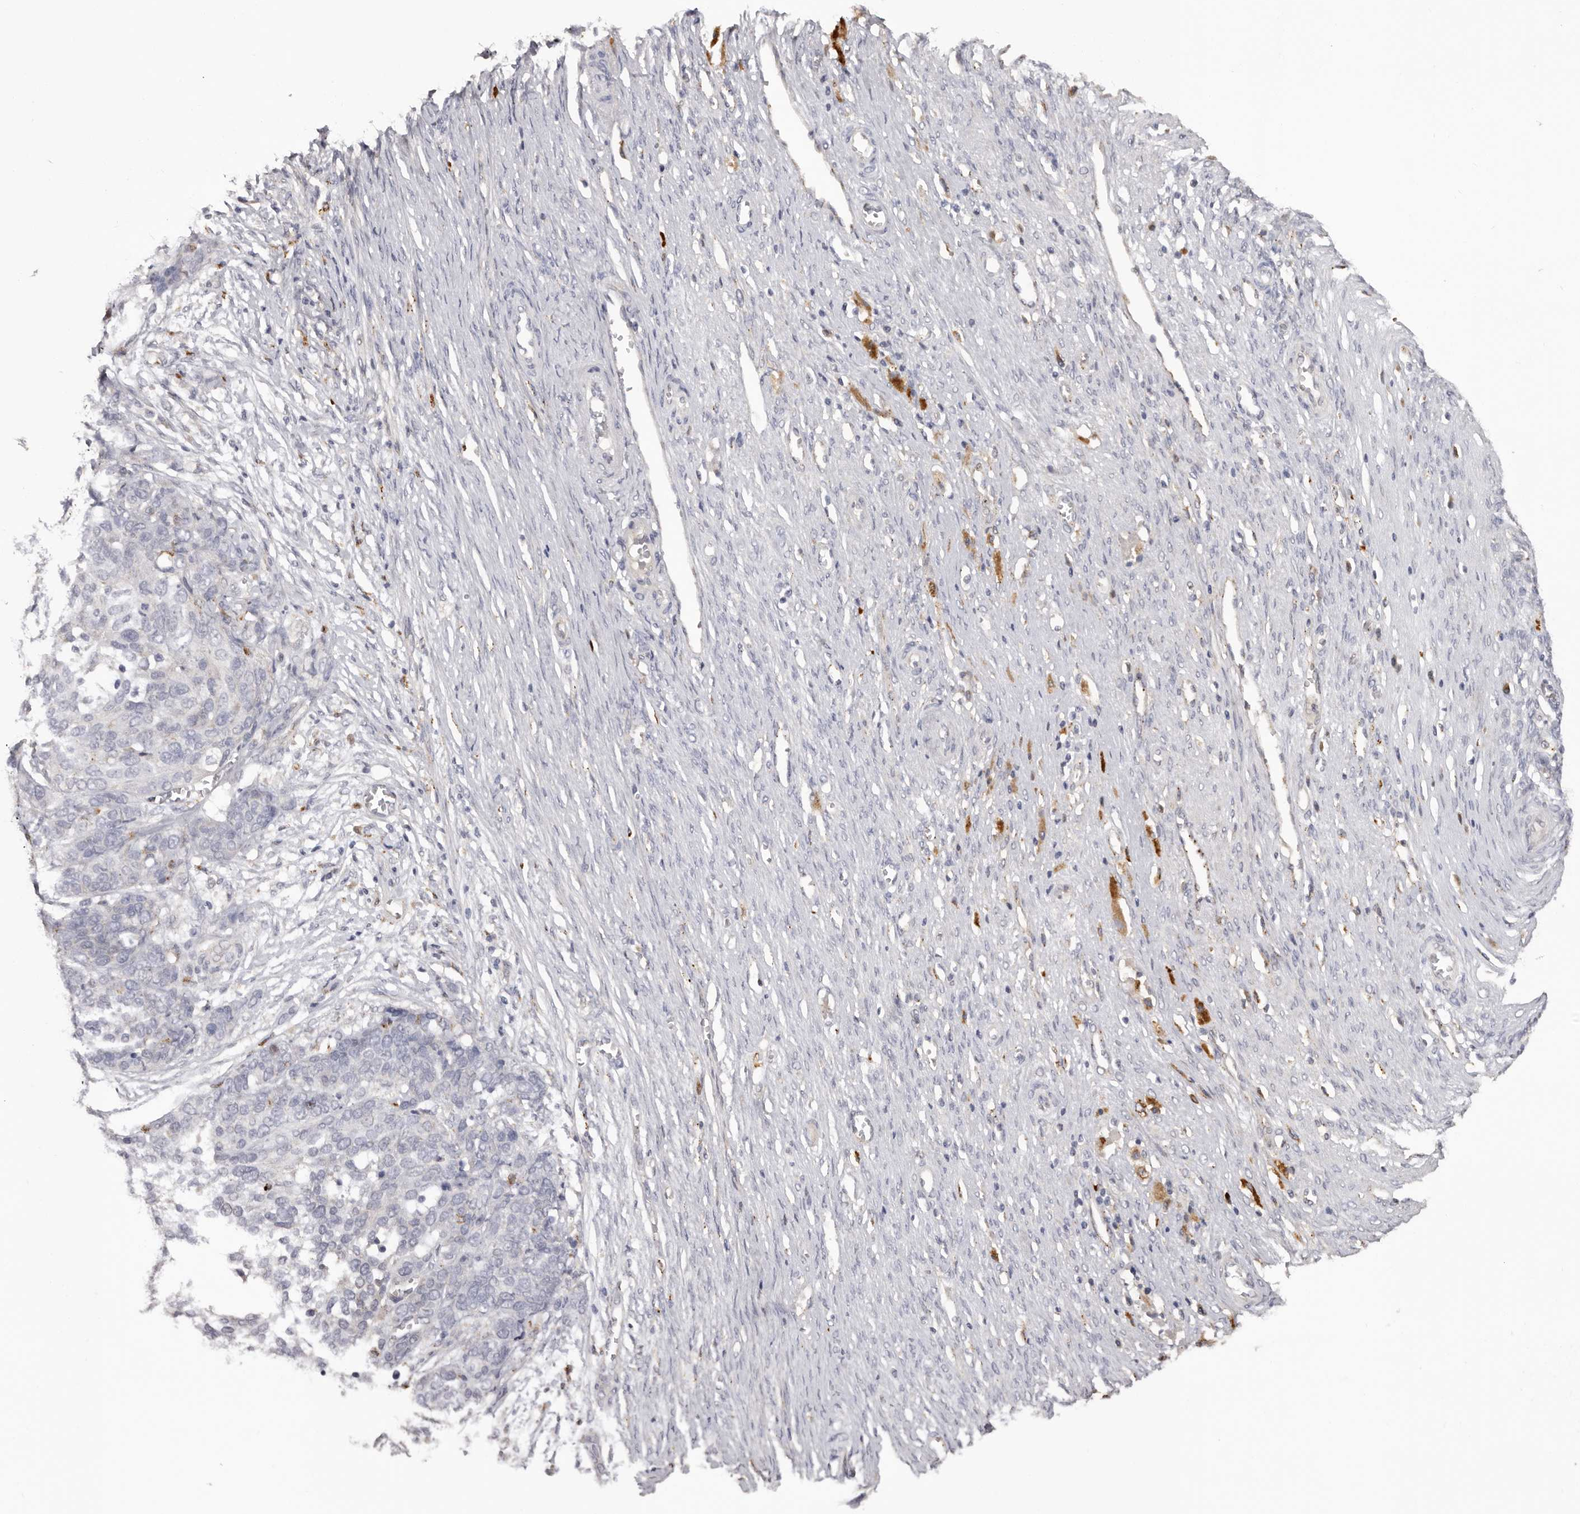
{"staining": {"intensity": "negative", "quantity": "none", "location": "none"}, "tissue": "ovarian cancer", "cell_type": "Tumor cells", "image_type": "cancer", "snomed": [{"axis": "morphology", "description": "Cystadenocarcinoma, serous, NOS"}, {"axis": "topography", "description": "Ovary"}], "caption": "A photomicrograph of ovarian serous cystadenocarcinoma stained for a protein demonstrates no brown staining in tumor cells.", "gene": "DAP", "patient": {"sex": "female", "age": 44}}